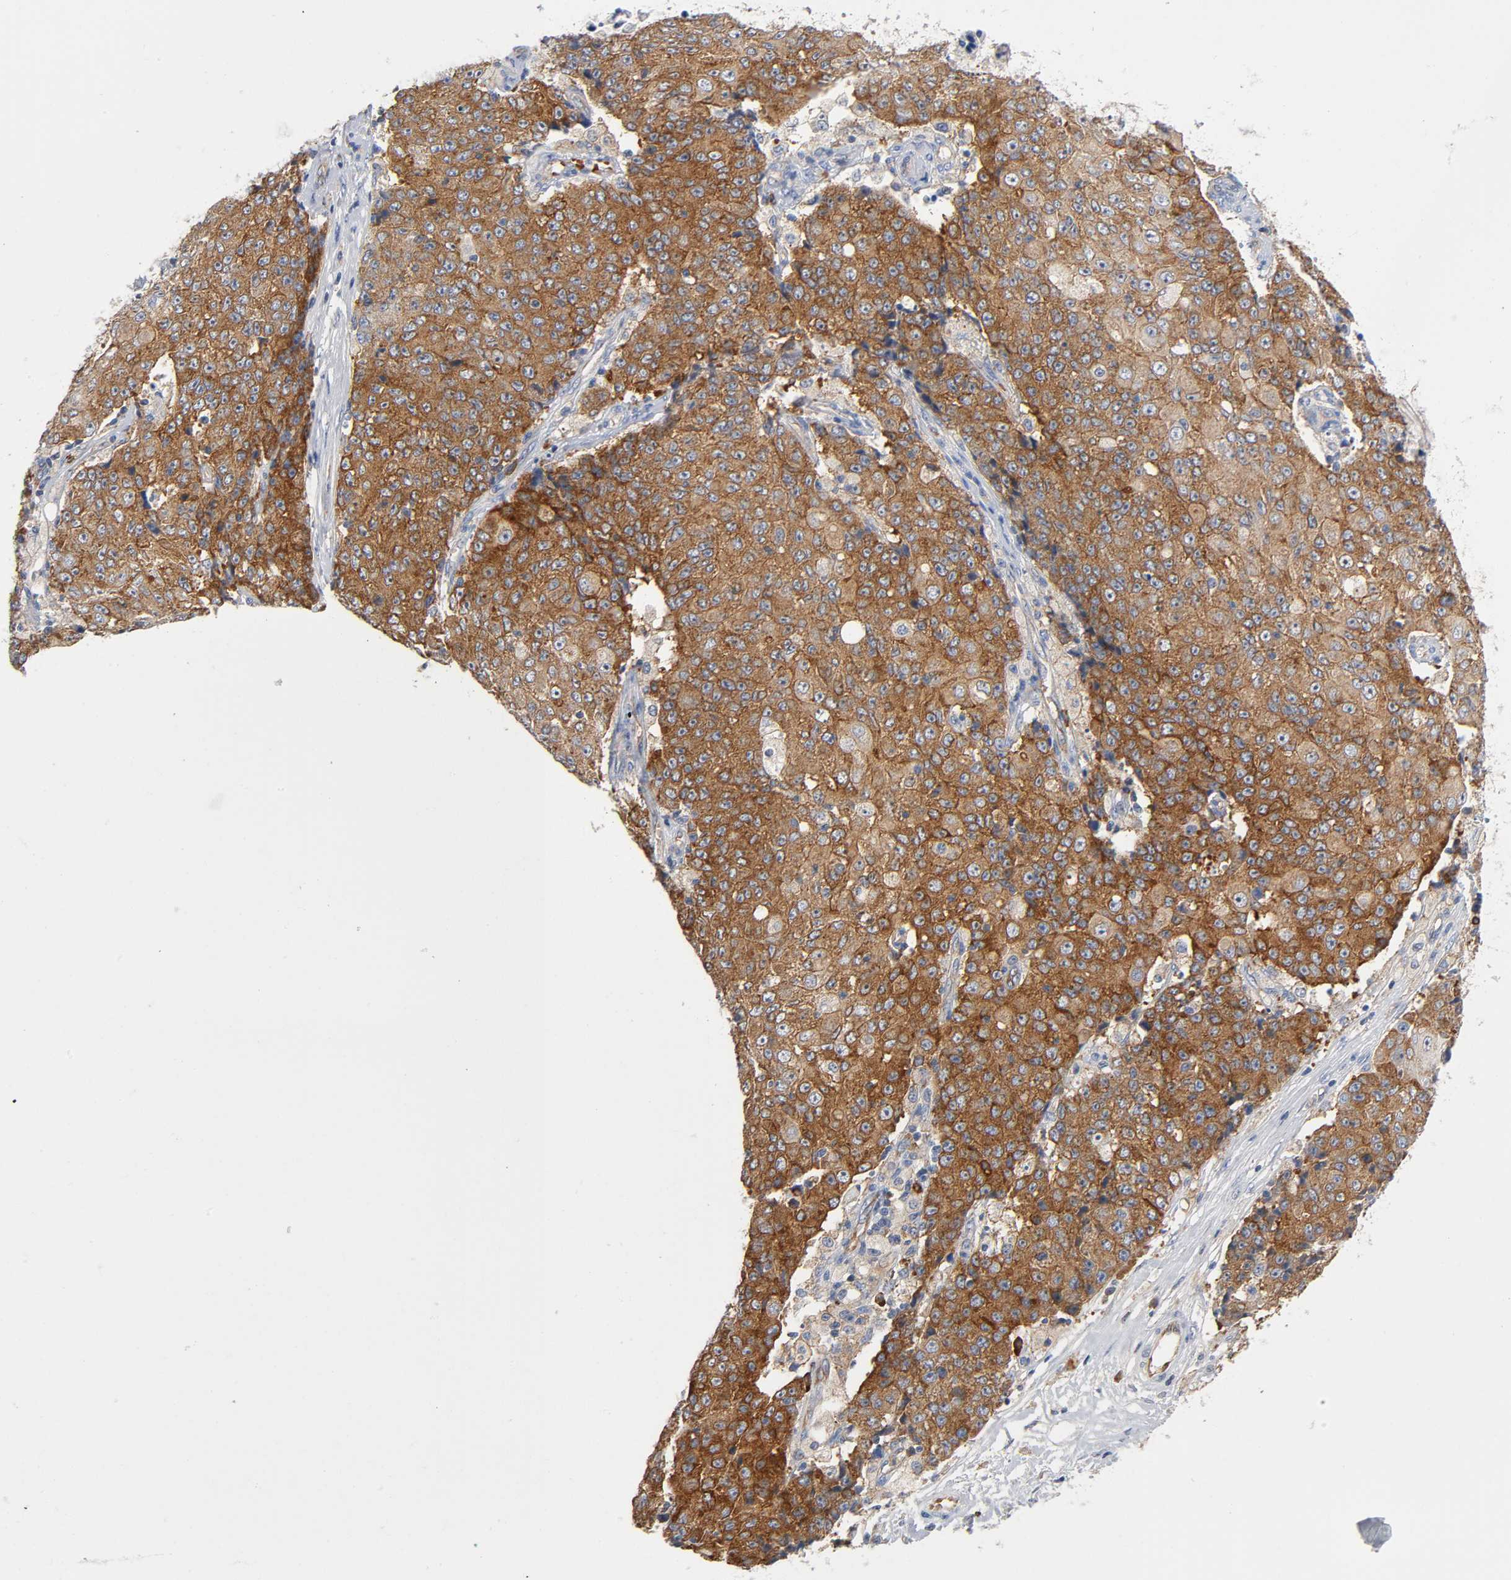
{"staining": {"intensity": "strong", "quantity": ">75%", "location": "cytoplasmic/membranous"}, "tissue": "ovarian cancer", "cell_type": "Tumor cells", "image_type": "cancer", "snomed": [{"axis": "morphology", "description": "Carcinoma, endometroid"}, {"axis": "topography", "description": "Ovary"}], "caption": "Ovarian endometroid carcinoma stained with a brown dye shows strong cytoplasmic/membranous positive expression in about >75% of tumor cells.", "gene": "CD2AP", "patient": {"sex": "female", "age": 42}}